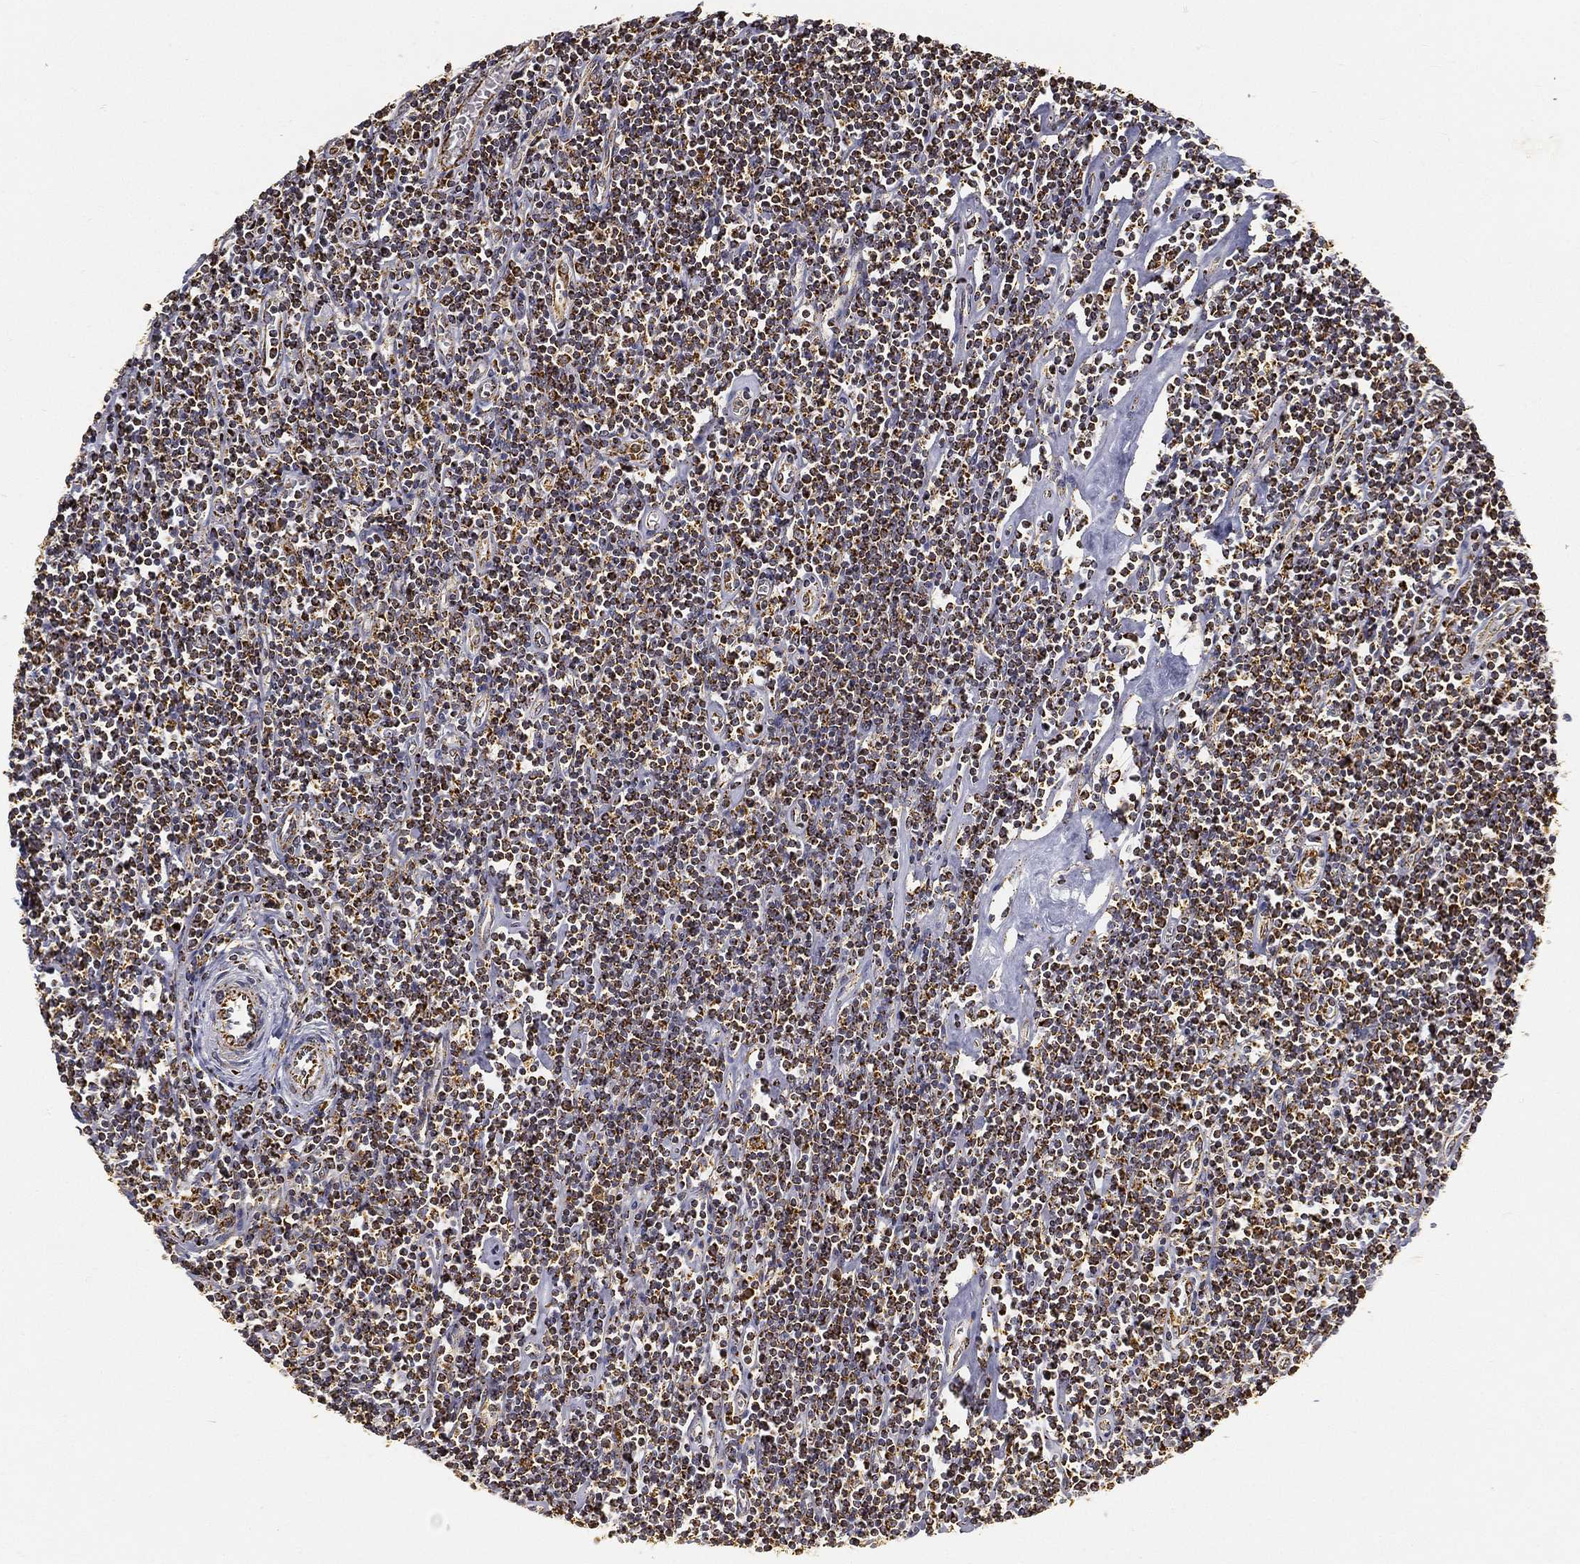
{"staining": {"intensity": "moderate", "quantity": ">75%", "location": "cytoplasmic/membranous"}, "tissue": "lymphoma", "cell_type": "Tumor cells", "image_type": "cancer", "snomed": [{"axis": "morphology", "description": "Hodgkin's disease, NOS"}, {"axis": "topography", "description": "Lymph node"}], "caption": "Immunohistochemistry photomicrograph of lymphoma stained for a protein (brown), which reveals medium levels of moderate cytoplasmic/membranous staining in approximately >75% of tumor cells.", "gene": "NDUFAB1", "patient": {"sex": "male", "age": 40}}